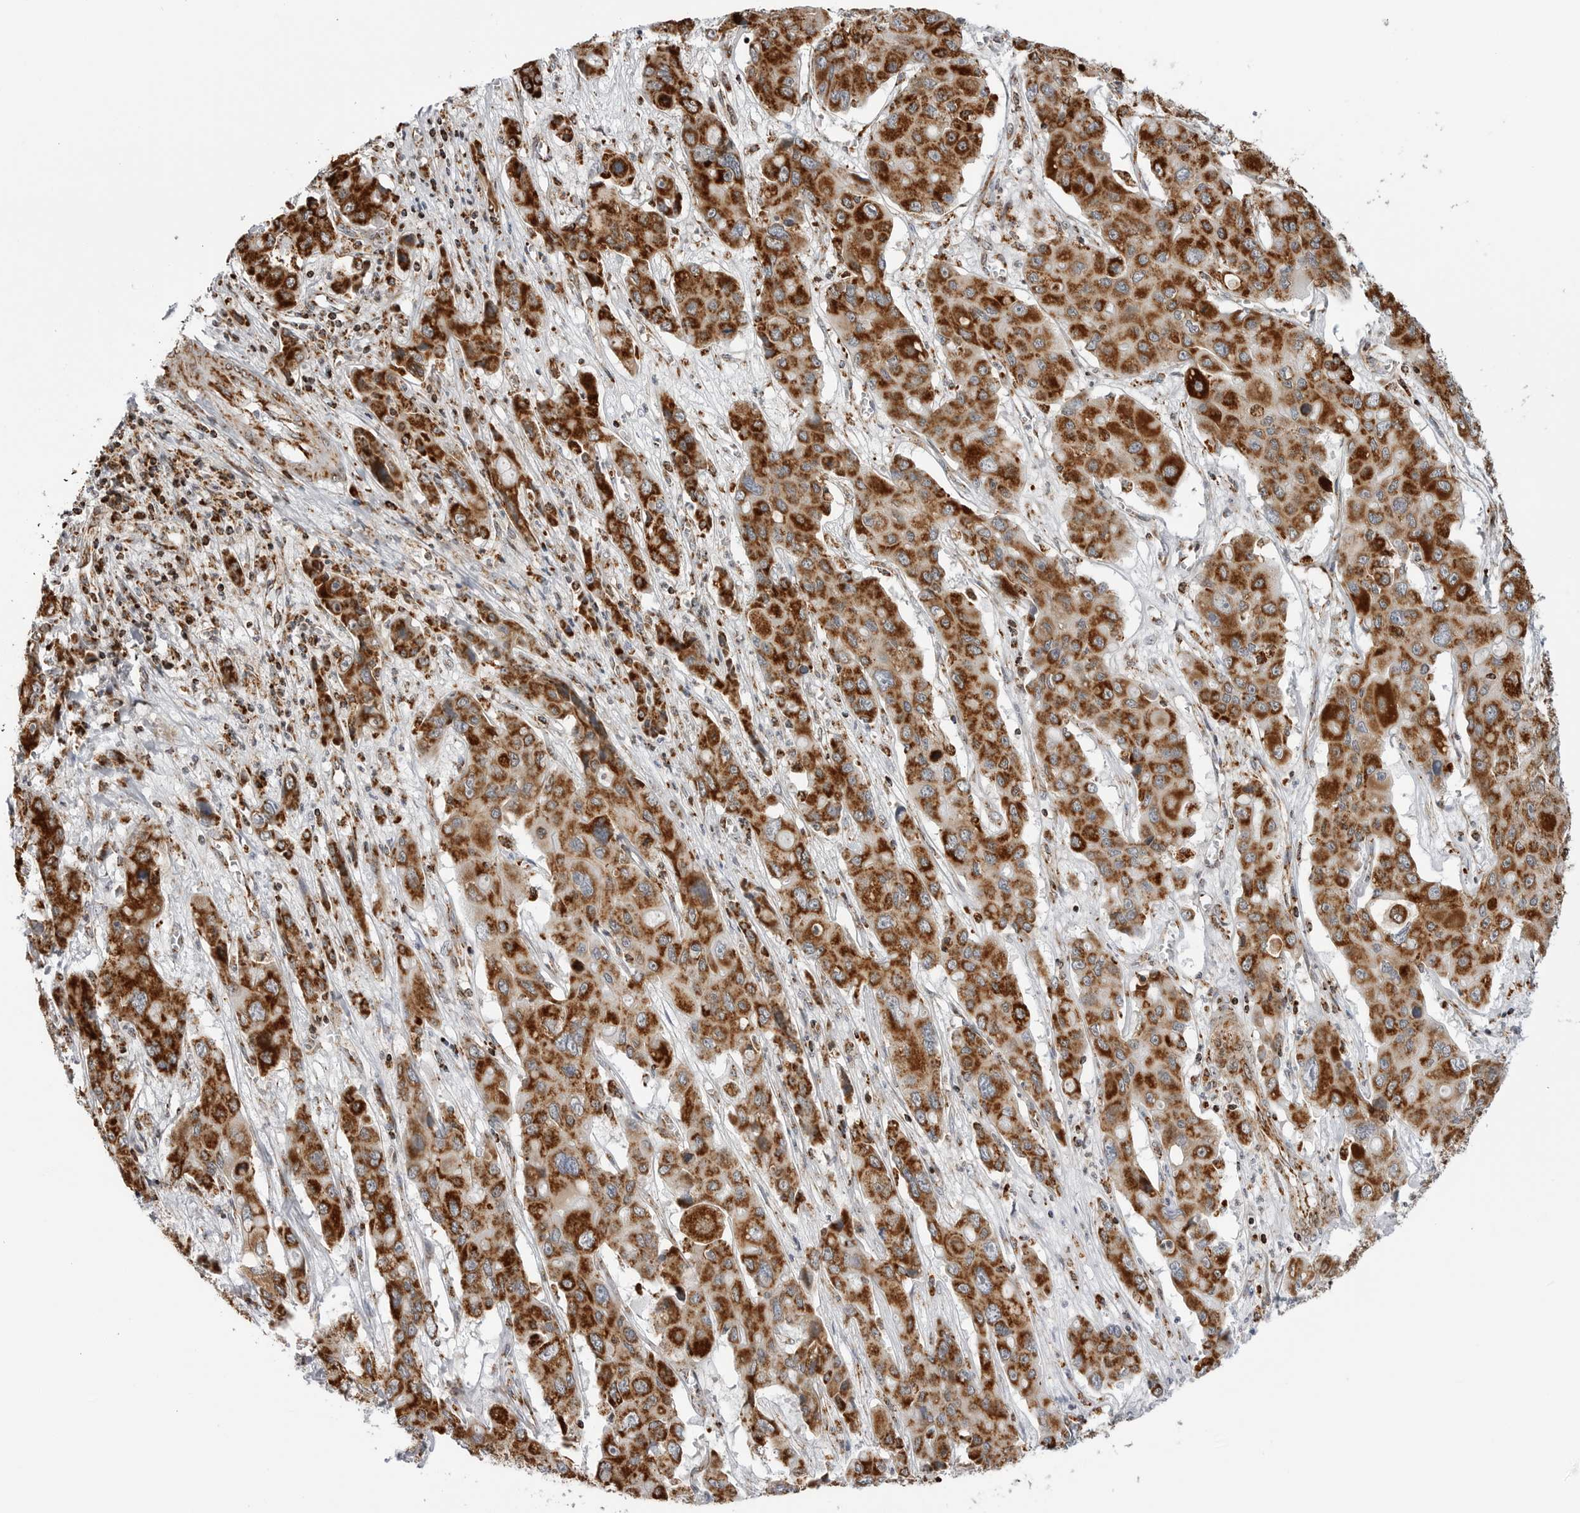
{"staining": {"intensity": "strong", "quantity": ">75%", "location": "cytoplasmic/membranous"}, "tissue": "liver cancer", "cell_type": "Tumor cells", "image_type": "cancer", "snomed": [{"axis": "morphology", "description": "Cholangiocarcinoma"}, {"axis": "topography", "description": "Liver"}], "caption": "Cholangiocarcinoma (liver) stained for a protein shows strong cytoplasmic/membranous positivity in tumor cells.", "gene": "COX5A", "patient": {"sex": "male", "age": 67}}